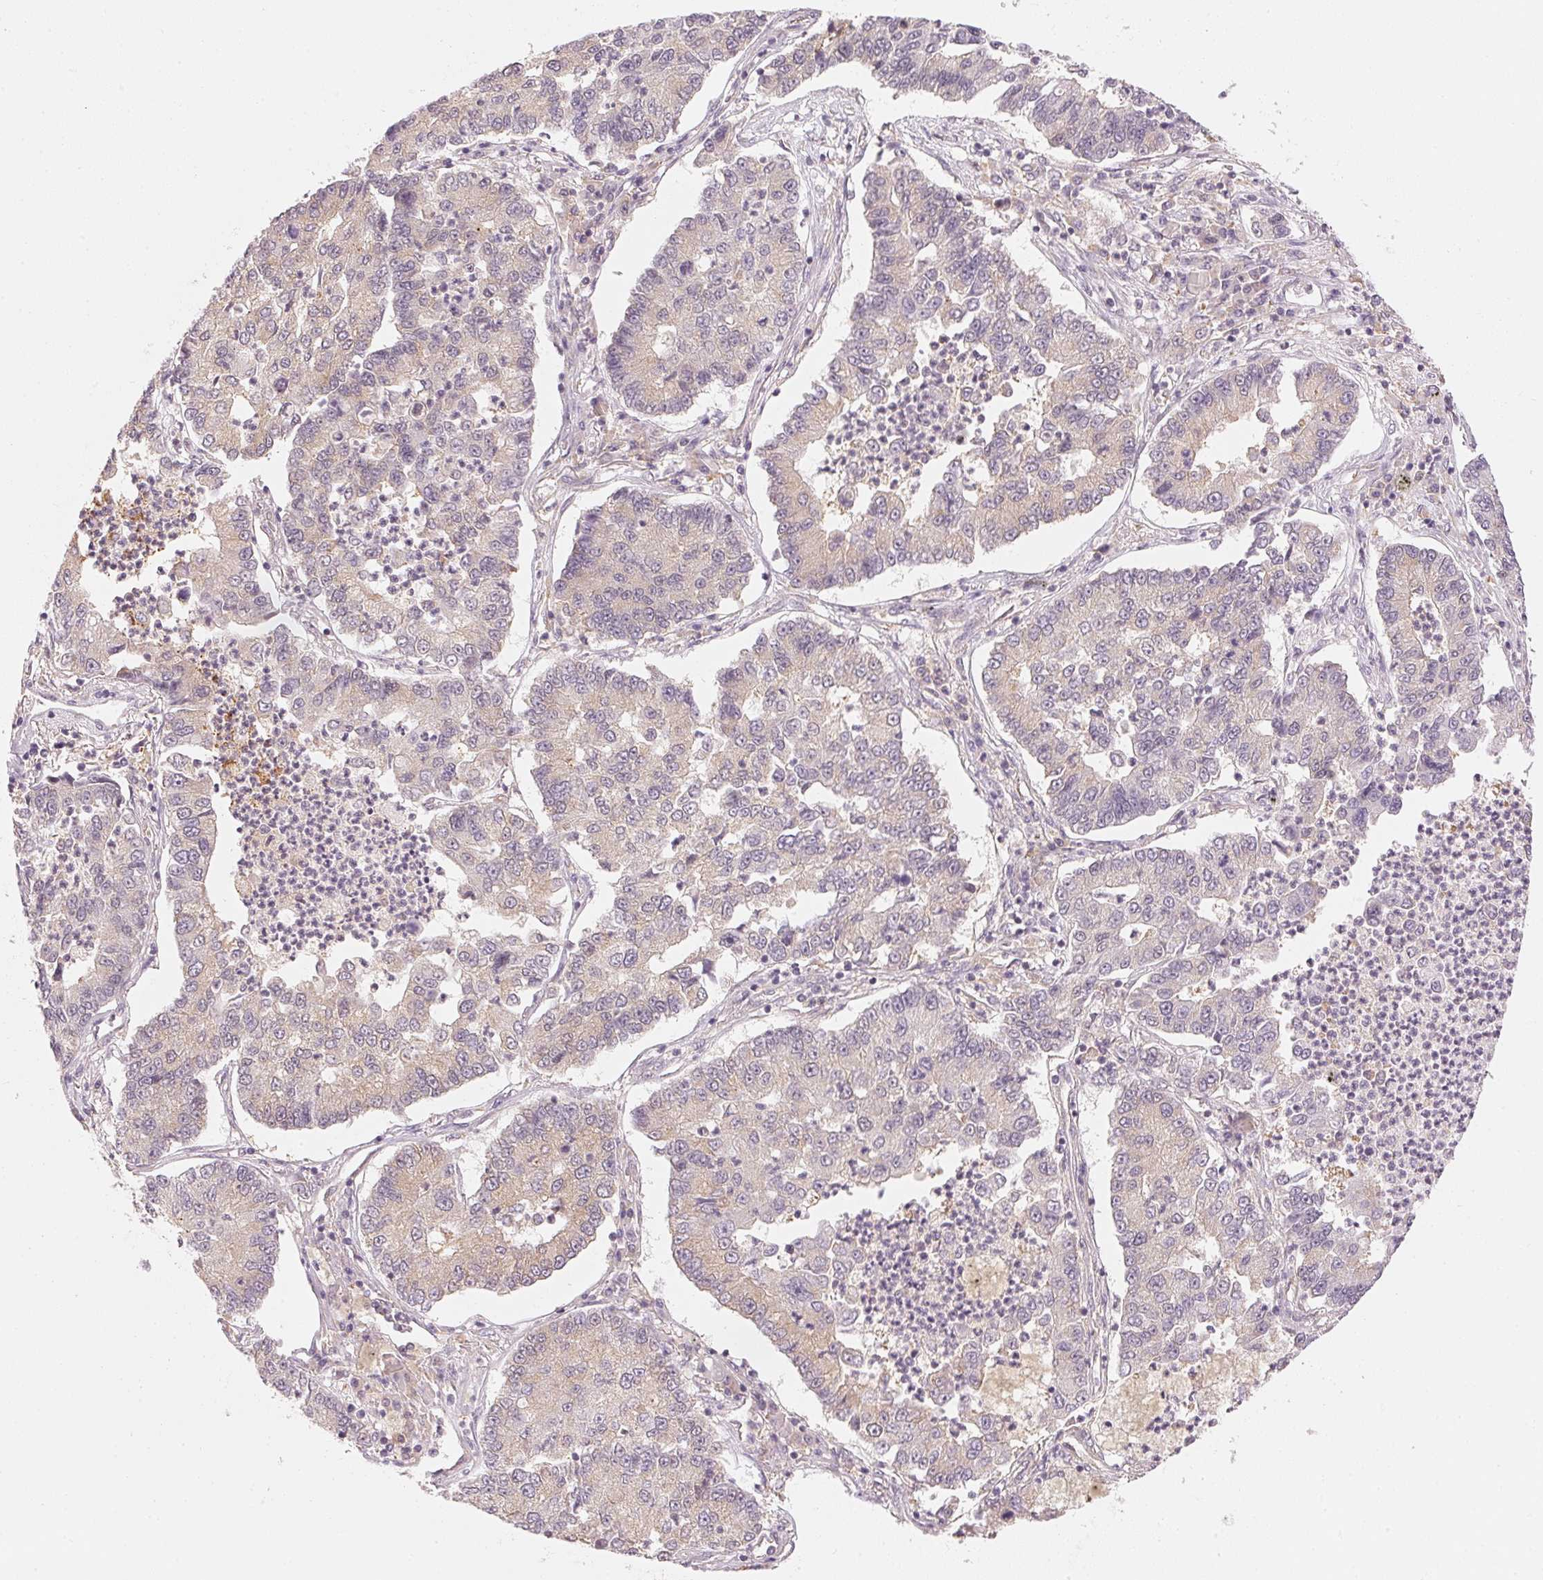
{"staining": {"intensity": "weak", "quantity": "<25%", "location": "cytoplasmic/membranous"}, "tissue": "lung cancer", "cell_type": "Tumor cells", "image_type": "cancer", "snomed": [{"axis": "morphology", "description": "Adenocarcinoma, NOS"}, {"axis": "topography", "description": "Lung"}], "caption": "Immunohistochemistry (IHC) photomicrograph of lung cancer (adenocarcinoma) stained for a protein (brown), which reveals no expression in tumor cells.", "gene": "KPRP", "patient": {"sex": "female", "age": 57}}